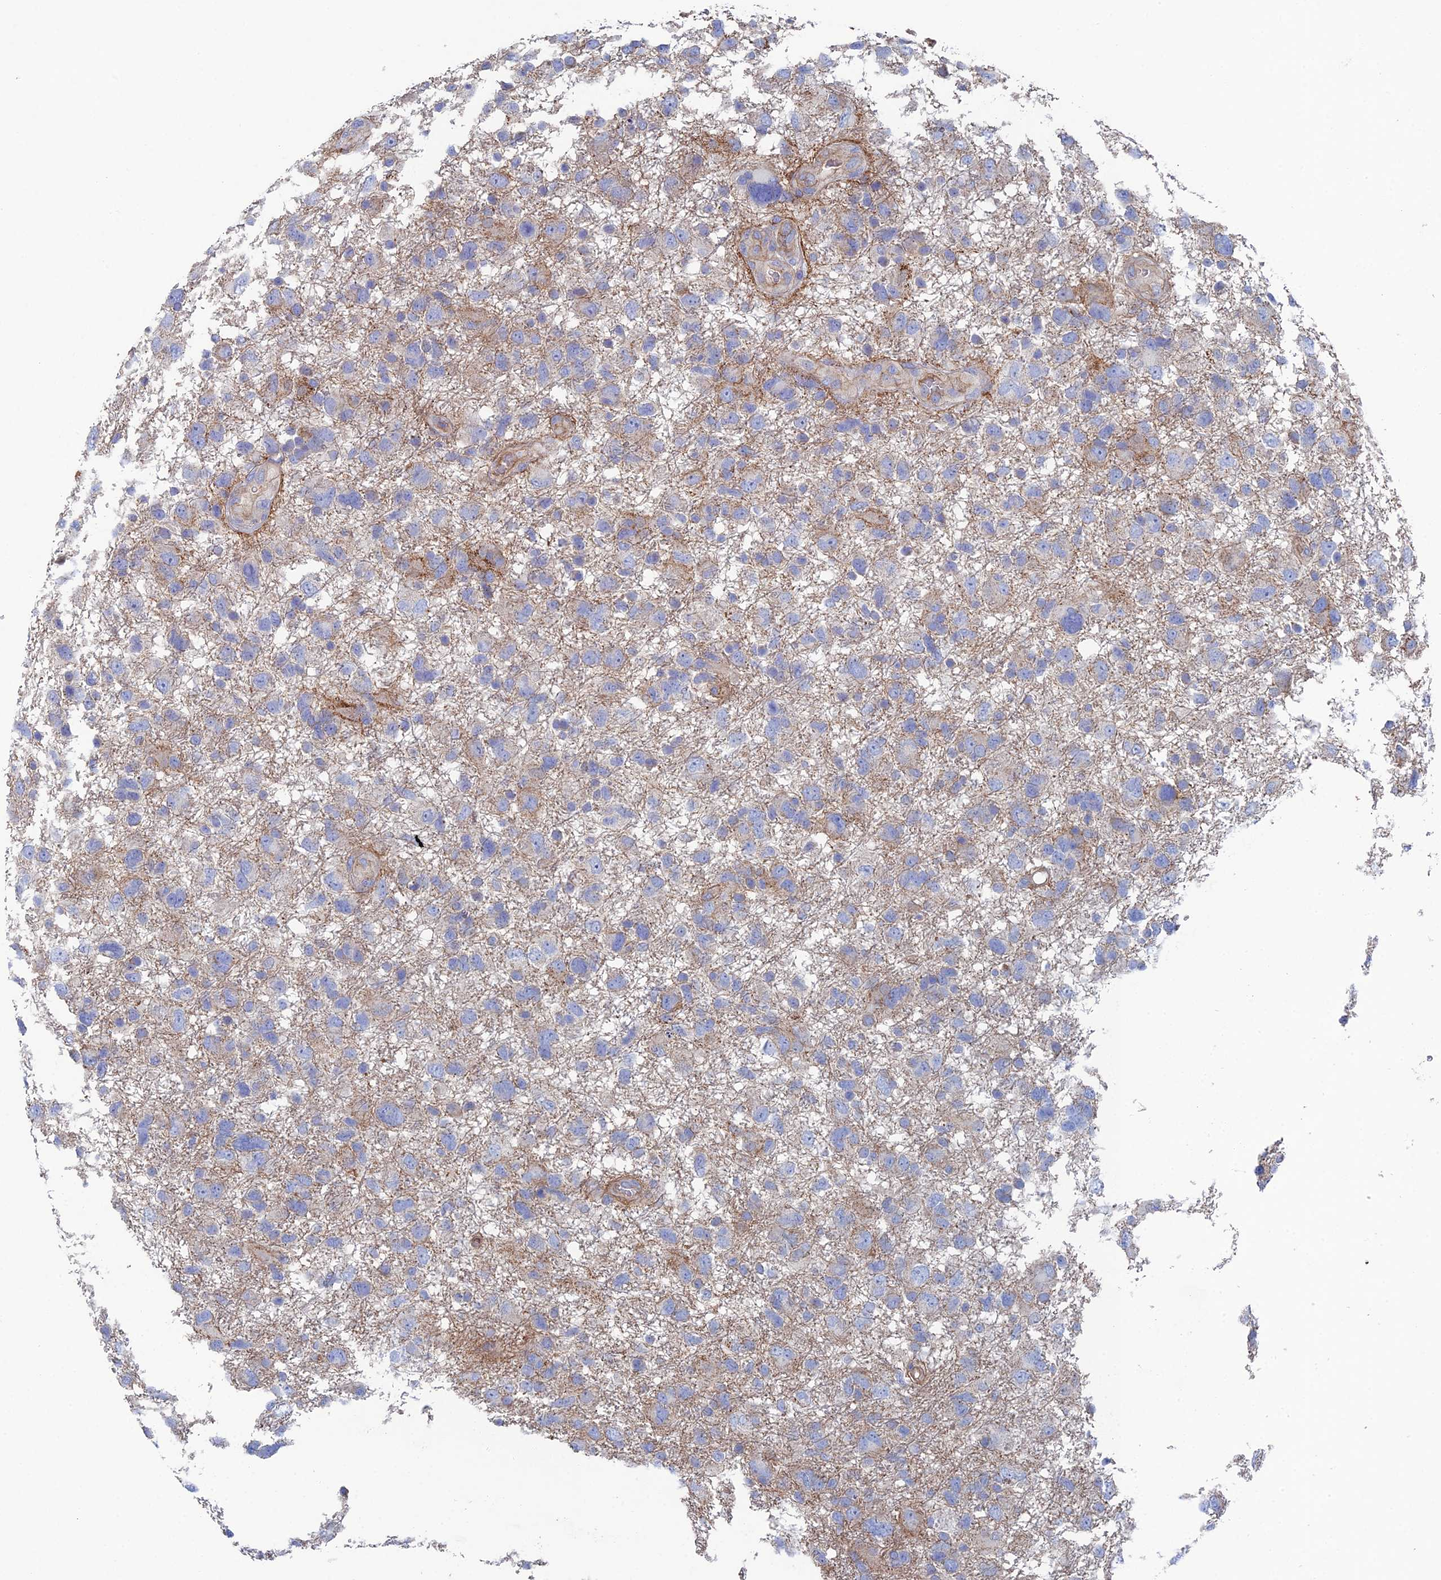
{"staining": {"intensity": "weak", "quantity": "<25%", "location": "cytoplasmic/membranous"}, "tissue": "glioma", "cell_type": "Tumor cells", "image_type": "cancer", "snomed": [{"axis": "morphology", "description": "Glioma, malignant, High grade"}, {"axis": "topography", "description": "Brain"}], "caption": "The photomicrograph reveals no staining of tumor cells in high-grade glioma (malignant). The staining is performed using DAB brown chromogen with nuclei counter-stained in using hematoxylin.", "gene": "SNX11", "patient": {"sex": "male", "age": 61}}